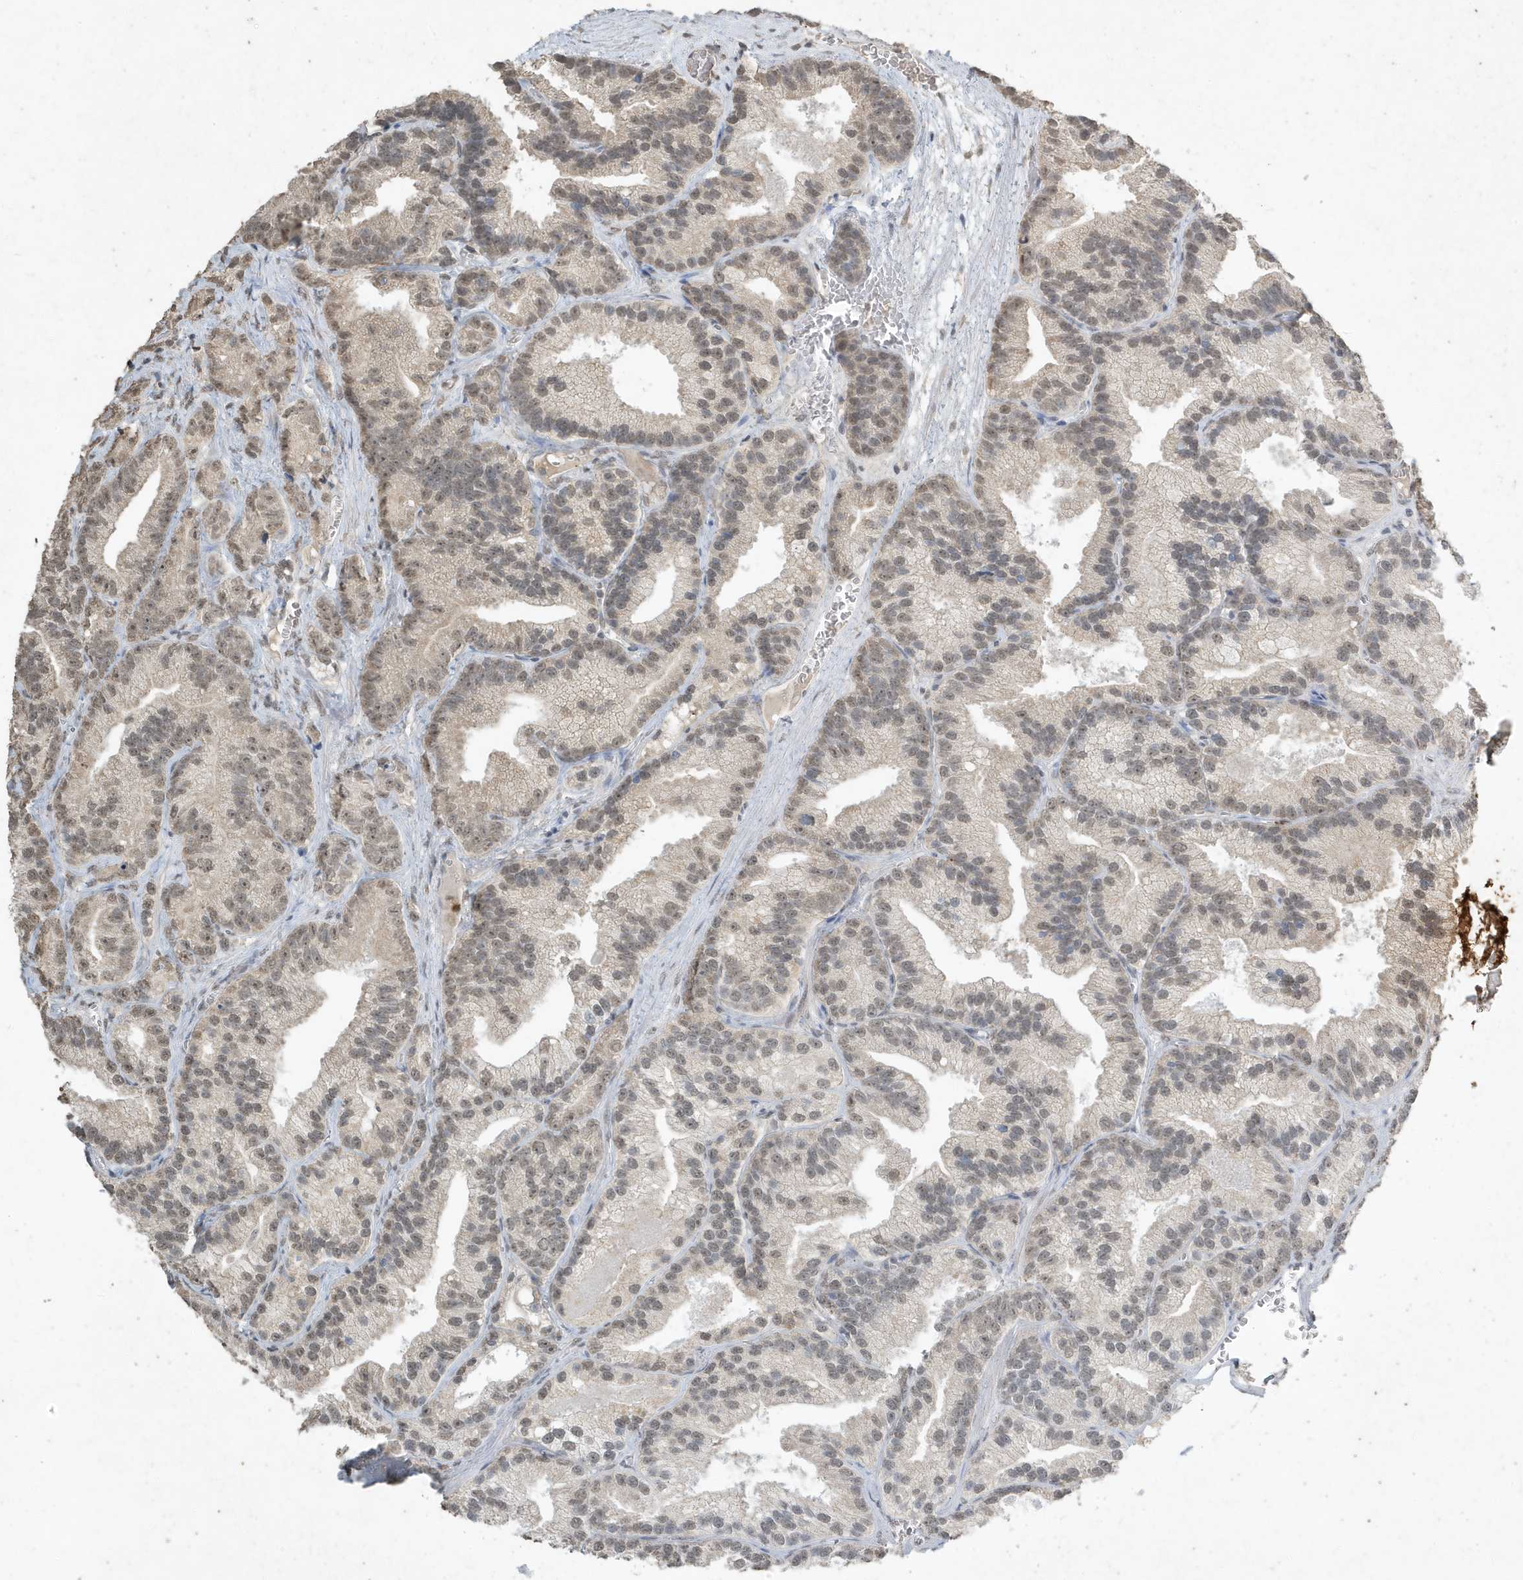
{"staining": {"intensity": "weak", "quantity": "25%-75%", "location": "nuclear"}, "tissue": "prostate cancer", "cell_type": "Tumor cells", "image_type": "cancer", "snomed": [{"axis": "morphology", "description": "Adenocarcinoma, Low grade"}, {"axis": "topography", "description": "Prostate"}], "caption": "Adenocarcinoma (low-grade) (prostate) was stained to show a protein in brown. There is low levels of weak nuclear staining in about 25%-75% of tumor cells.", "gene": "DEFA1", "patient": {"sex": "male", "age": 89}}